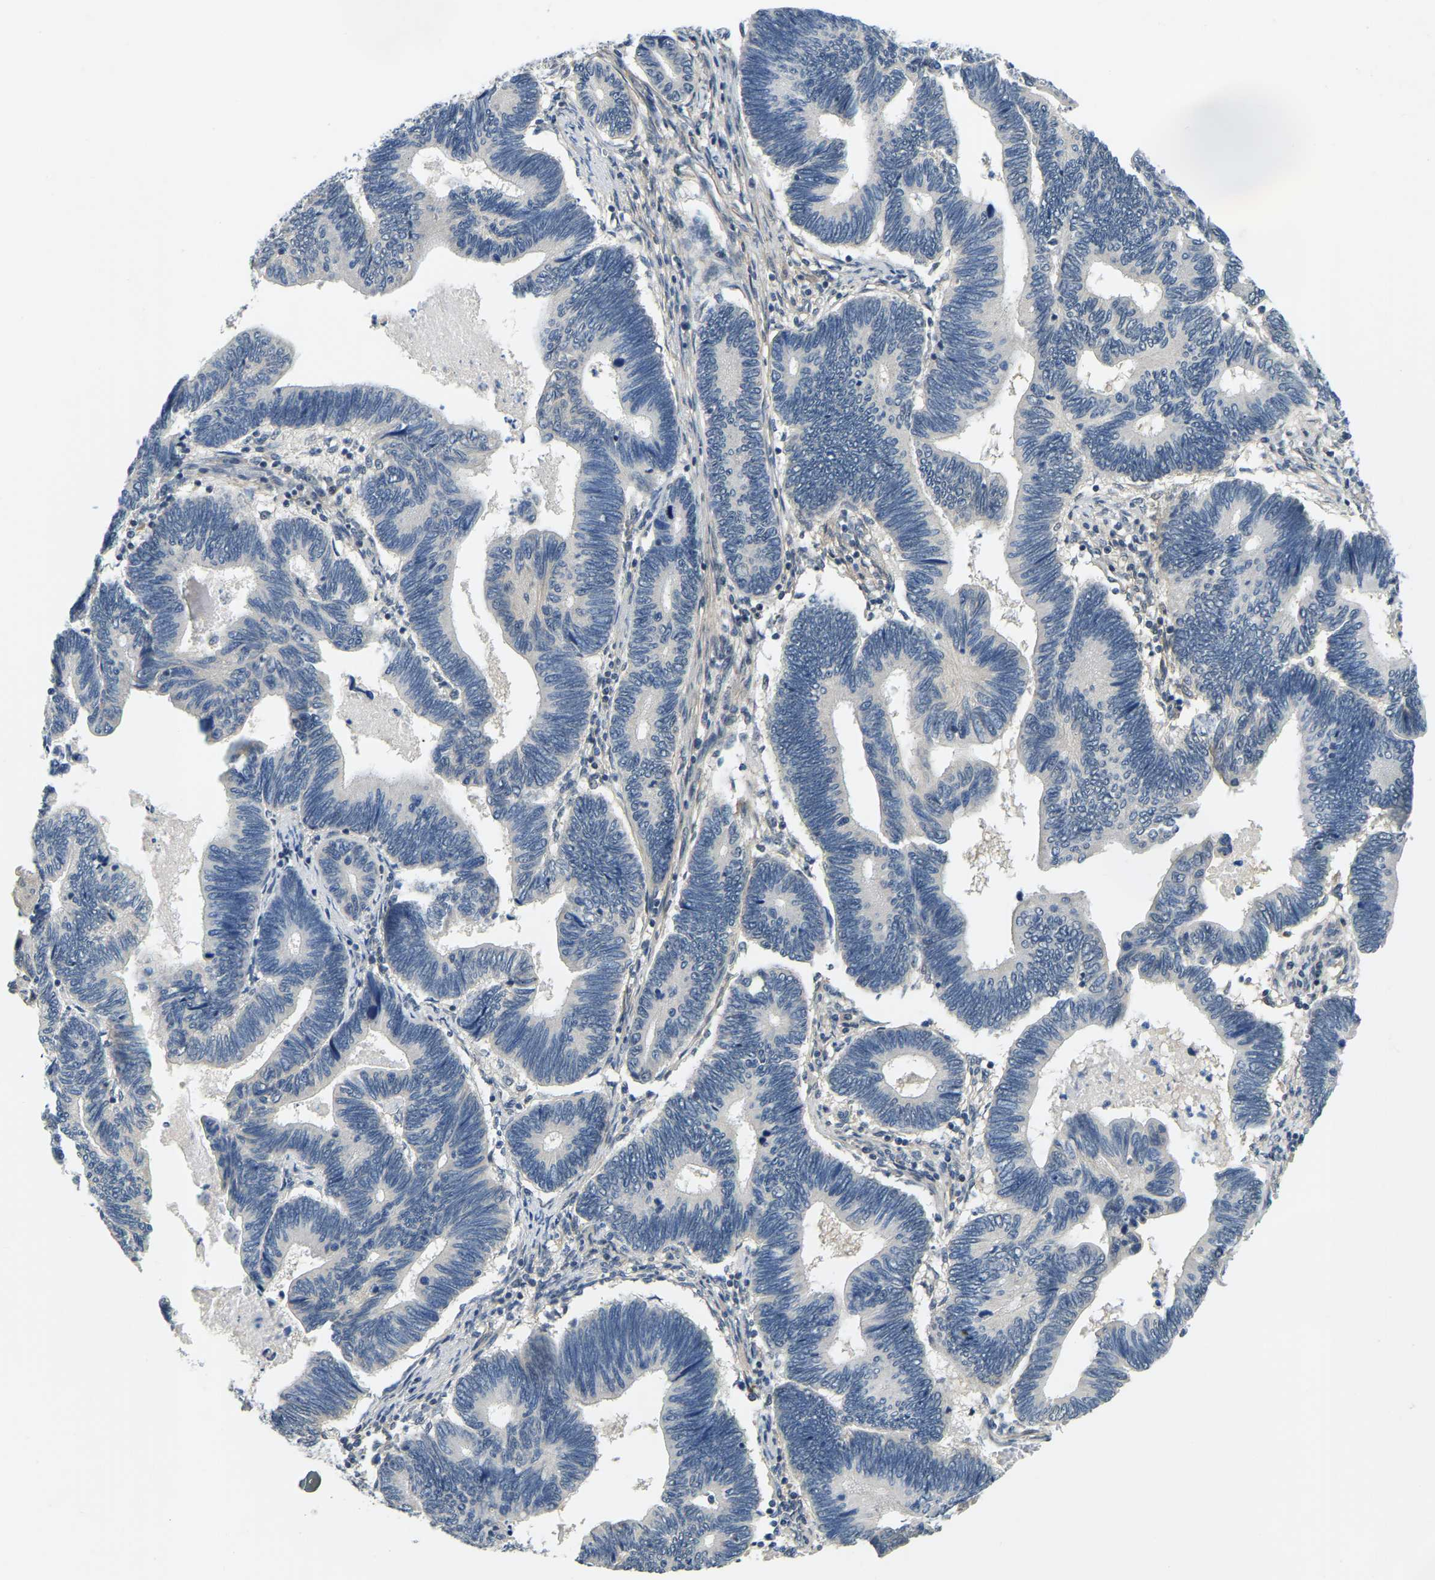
{"staining": {"intensity": "negative", "quantity": "none", "location": "none"}, "tissue": "pancreatic cancer", "cell_type": "Tumor cells", "image_type": "cancer", "snomed": [{"axis": "morphology", "description": "Adenocarcinoma, NOS"}, {"axis": "topography", "description": "Pancreas"}], "caption": "Tumor cells show no significant expression in pancreatic cancer.", "gene": "AHNAK", "patient": {"sex": "female", "age": 70}}